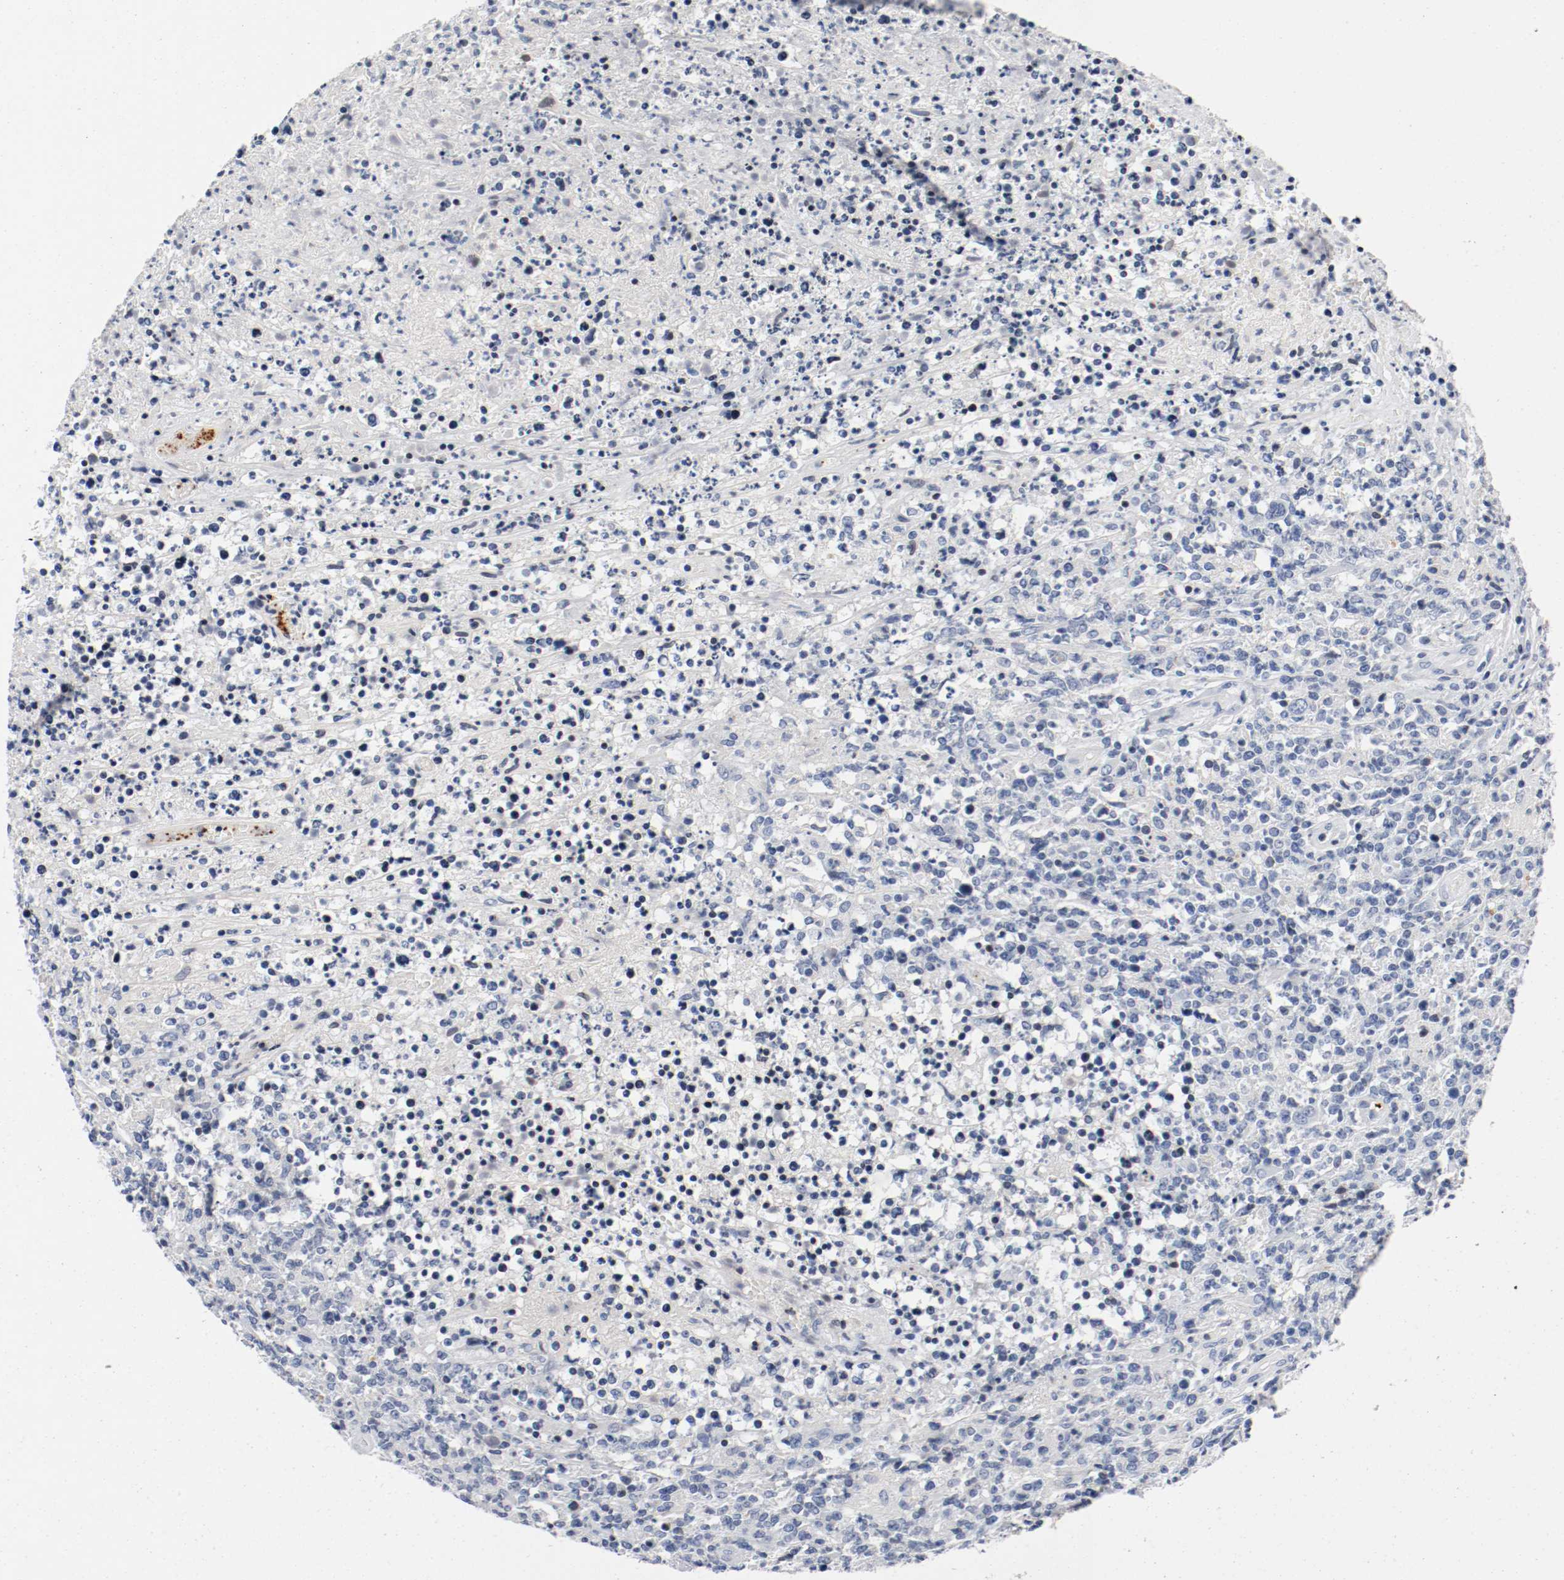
{"staining": {"intensity": "negative", "quantity": "none", "location": "none"}, "tissue": "lymphoma", "cell_type": "Tumor cells", "image_type": "cancer", "snomed": [{"axis": "morphology", "description": "Malignant lymphoma, non-Hodgkin's type, High grade"}, {"axis": "topography", "description": "Lymph node"}], "caption": "Immunohistochemistry (IHC) of human malignant lymphoma, non-Hodgkin's type (high-grade) exhibits no expression in tumor cells. (DAB immunohistochemistry visualized using brightfield microscopy, high magnification).", "gene": "PIM1", "patient": {"sex": "female", "age": 84}}